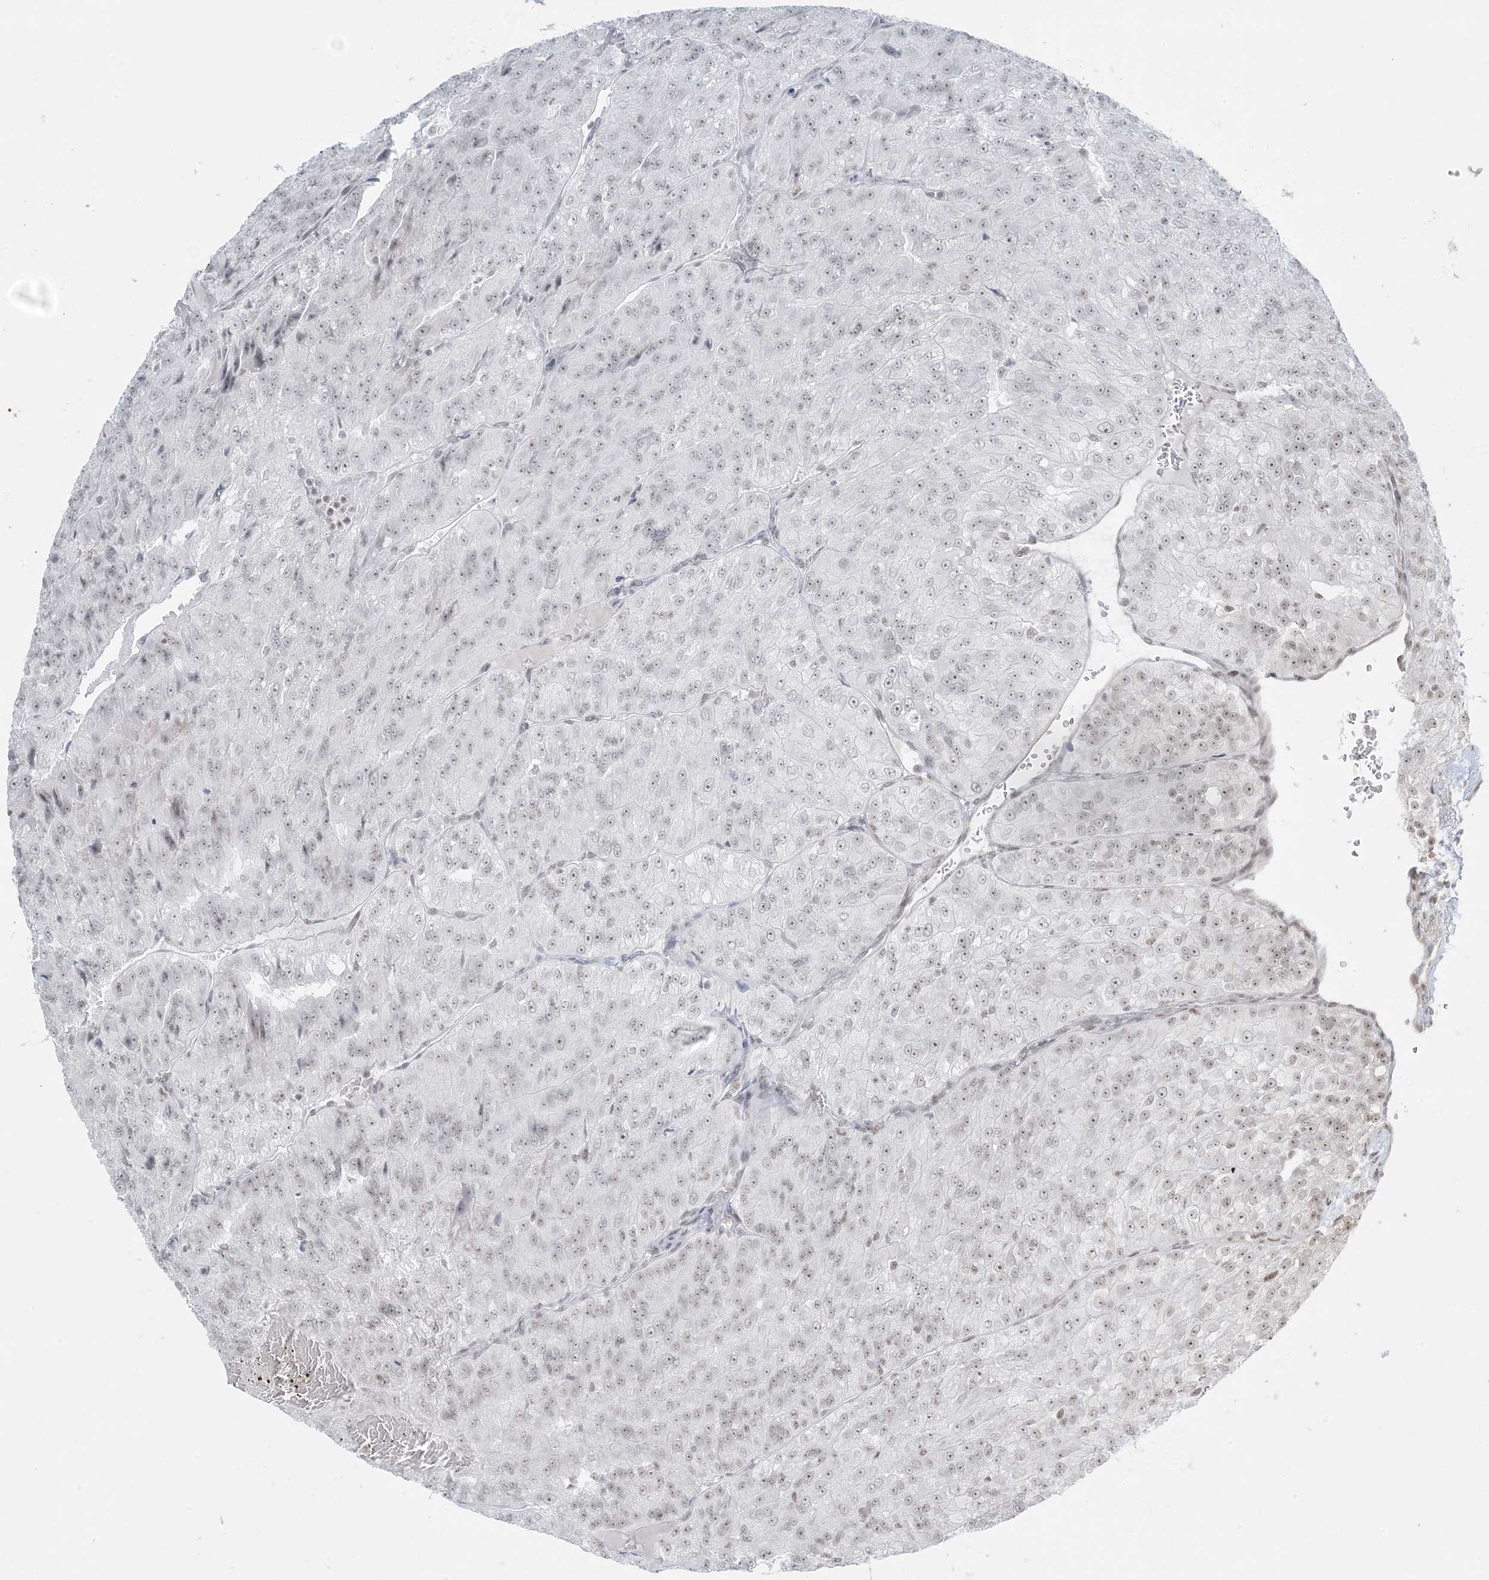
{"staining": {"intensity": "weak", "quantity": "25%-75%", "location": "nuclear"}, "tissue": "renal cancer", "cell_type": "Tumor cells", "image_type": "cancer", "snomed": [{"axis": "morphology", "description": "Adenocarcinoma, NOS"}, {"axis": "topography", "description": "Kidney"}], "caption": "High-magnification brightfield microscopy of renal adenocarcinoma stained with DAB (brown) and counterstained with hematoxylin (blue). tumor cells exhibit weak nuclear staining is appreciated in about25%-75% of cells. Using DAB (3,3'-diaminobenzidine) (brown) and hematoxylin (blue) stains, captured at high magnification using brightfield microscopy.", "gene": "ZNF787", "patient": {"sex": "female", "age": 63}}